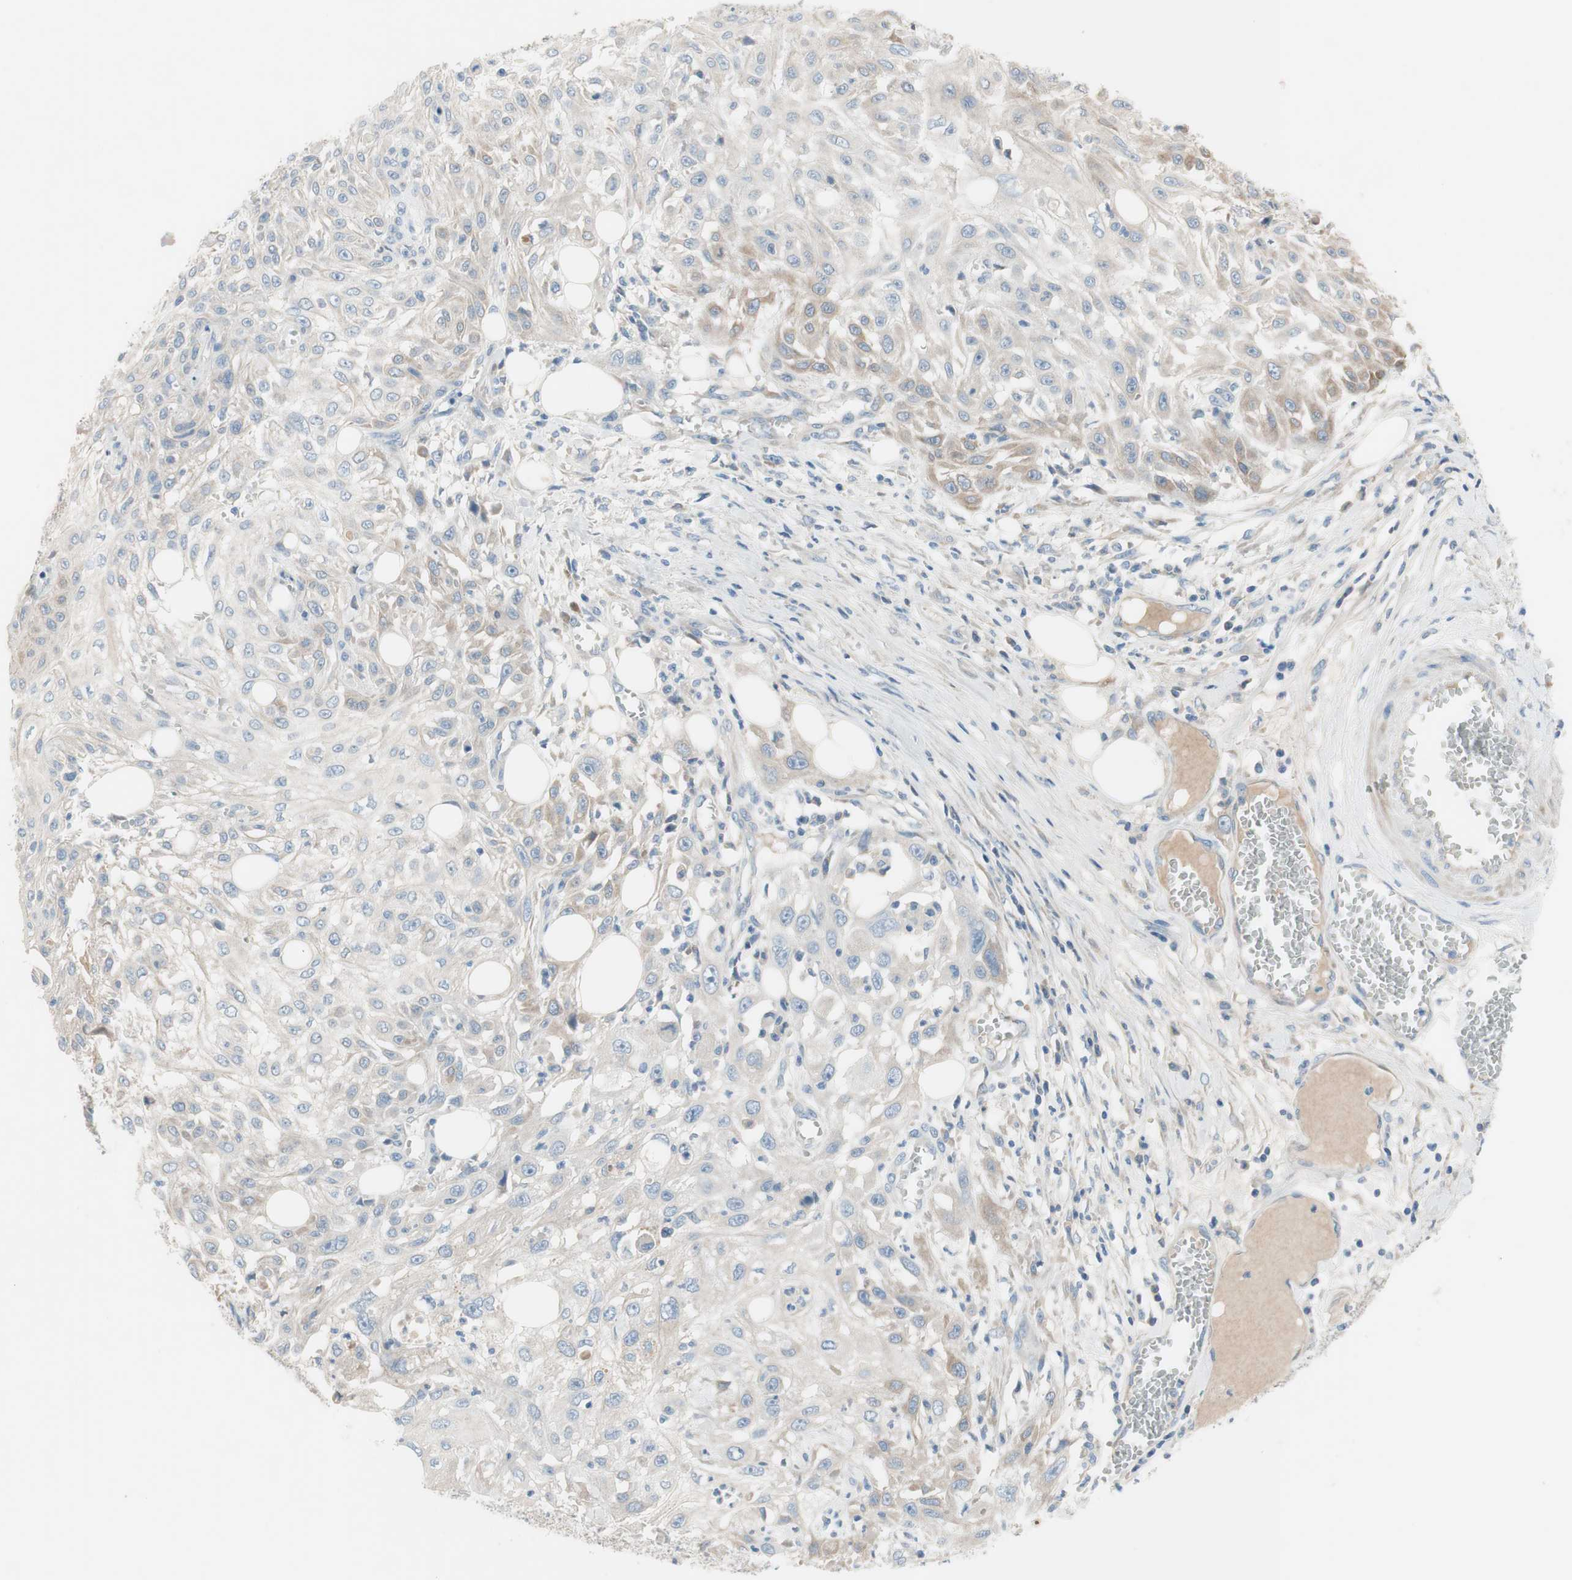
{"staining": {"intensity": "moderate", "quantity": "<25%", "location": "cytoplasmic/membranous"}, "tissue": "skin cancer", "cell_type": "Tumor cells", "image_type": "cancer", "snomed": [{"axis": "morphology", "description": "Squamous cell carcinoma, NOS"}, {"axis": "topography", "description": "Skin"}], "caption": "This is a histology image of immunohistochemistry staining of squamous cell carcinoma (skin), which shows moderate staining in the cytoplasmic/membranous of tumor cells.", "gene": "FDFT1", "patient": {"sex": "male", "age": 75}}